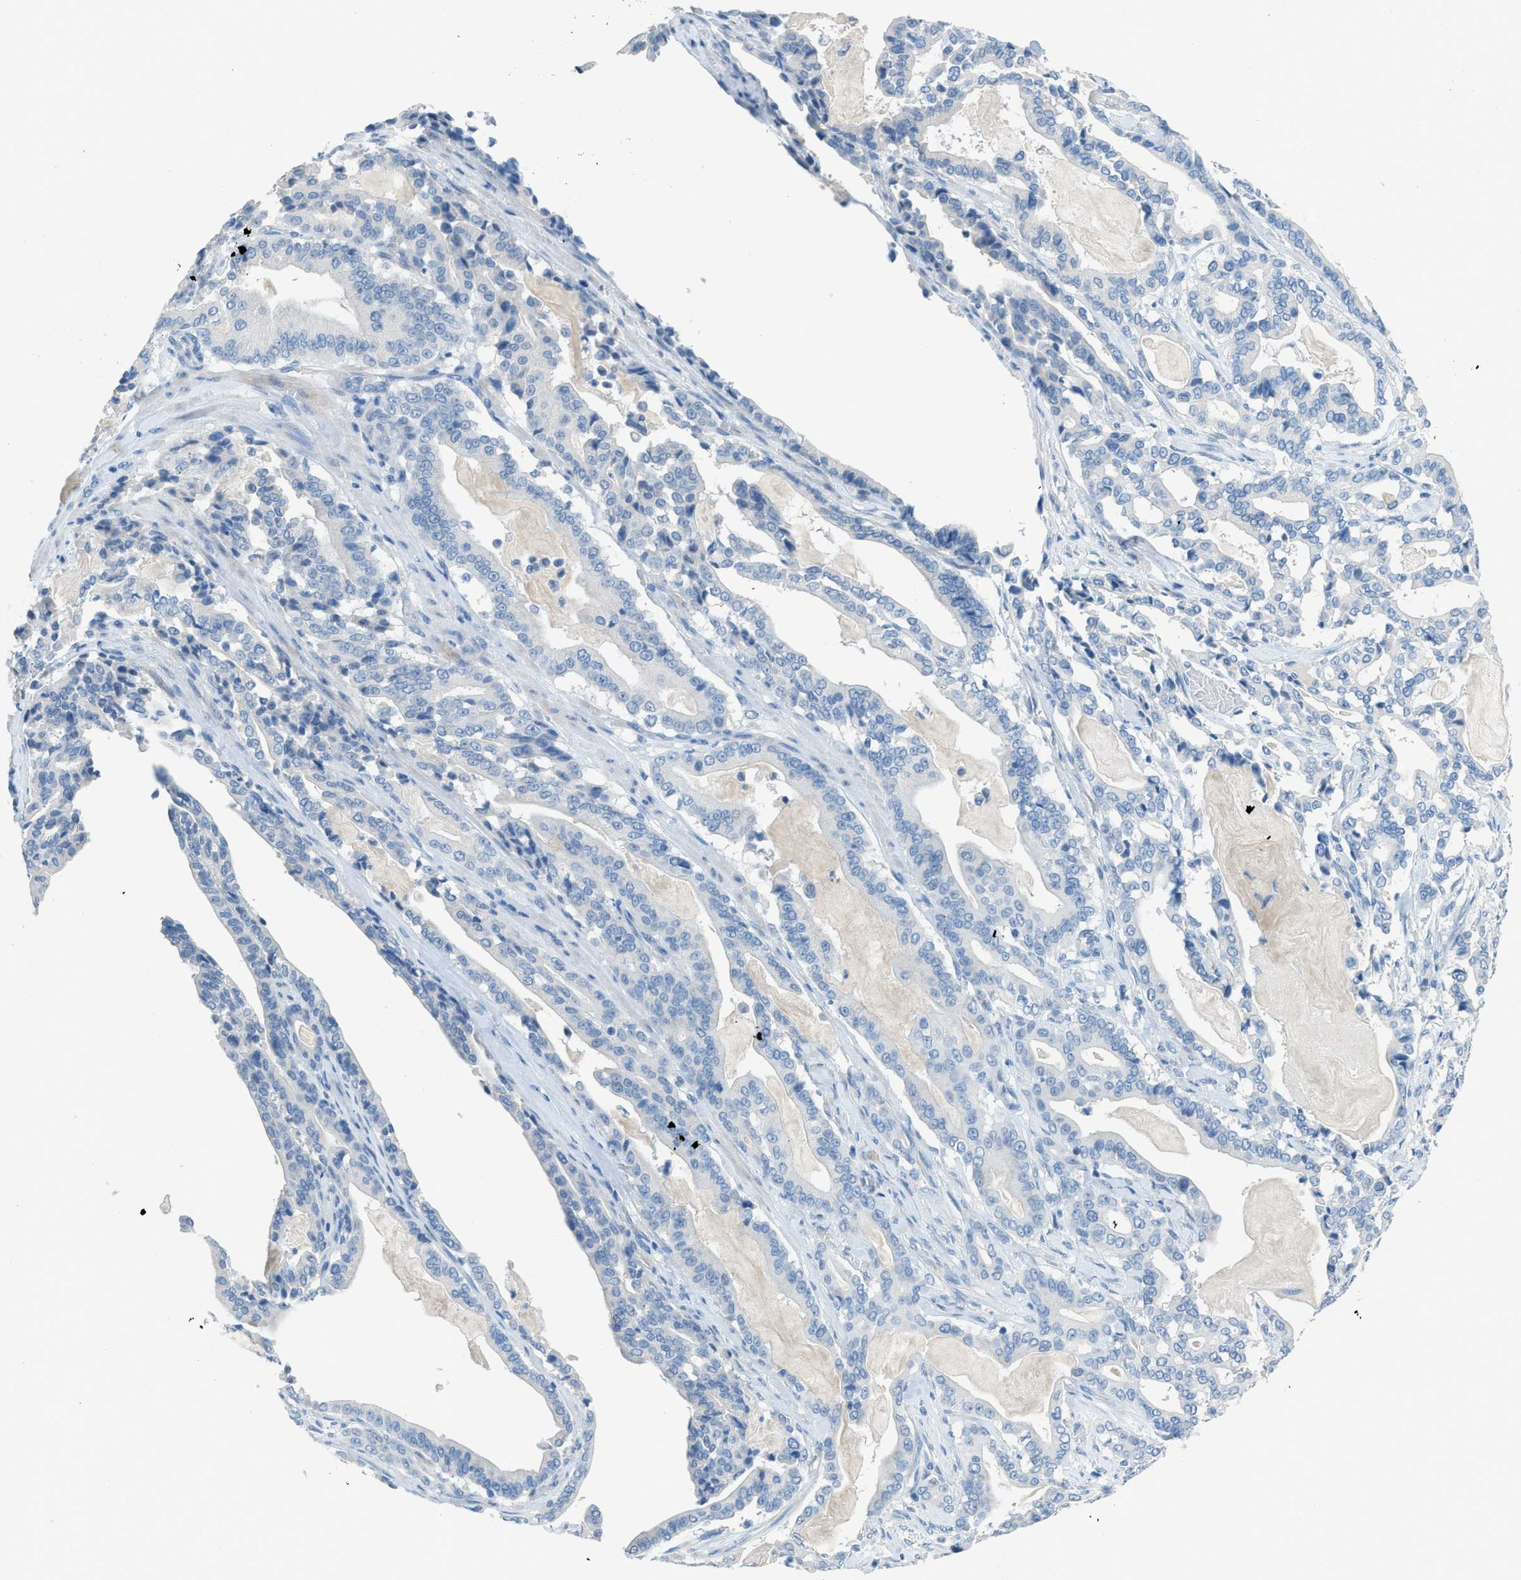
{"staining": {"intensity": "negative", "quantity": "none", "location": "none"}, "tissue": "pancreatic cancer", "cell_type": "Tumor cells", "image_type": "cancer", "snomed": [{"axis": "morphology", "description": "Adenocarcinoma, NOS"}, {"axis": "topography", "description": "Pancreas"}], "caption": "There is no significant expression in tumor cells of adenocarcinoma (pancreatic).", "gene": "ACAN", "patient": {"sex": "male", "age": 63}}